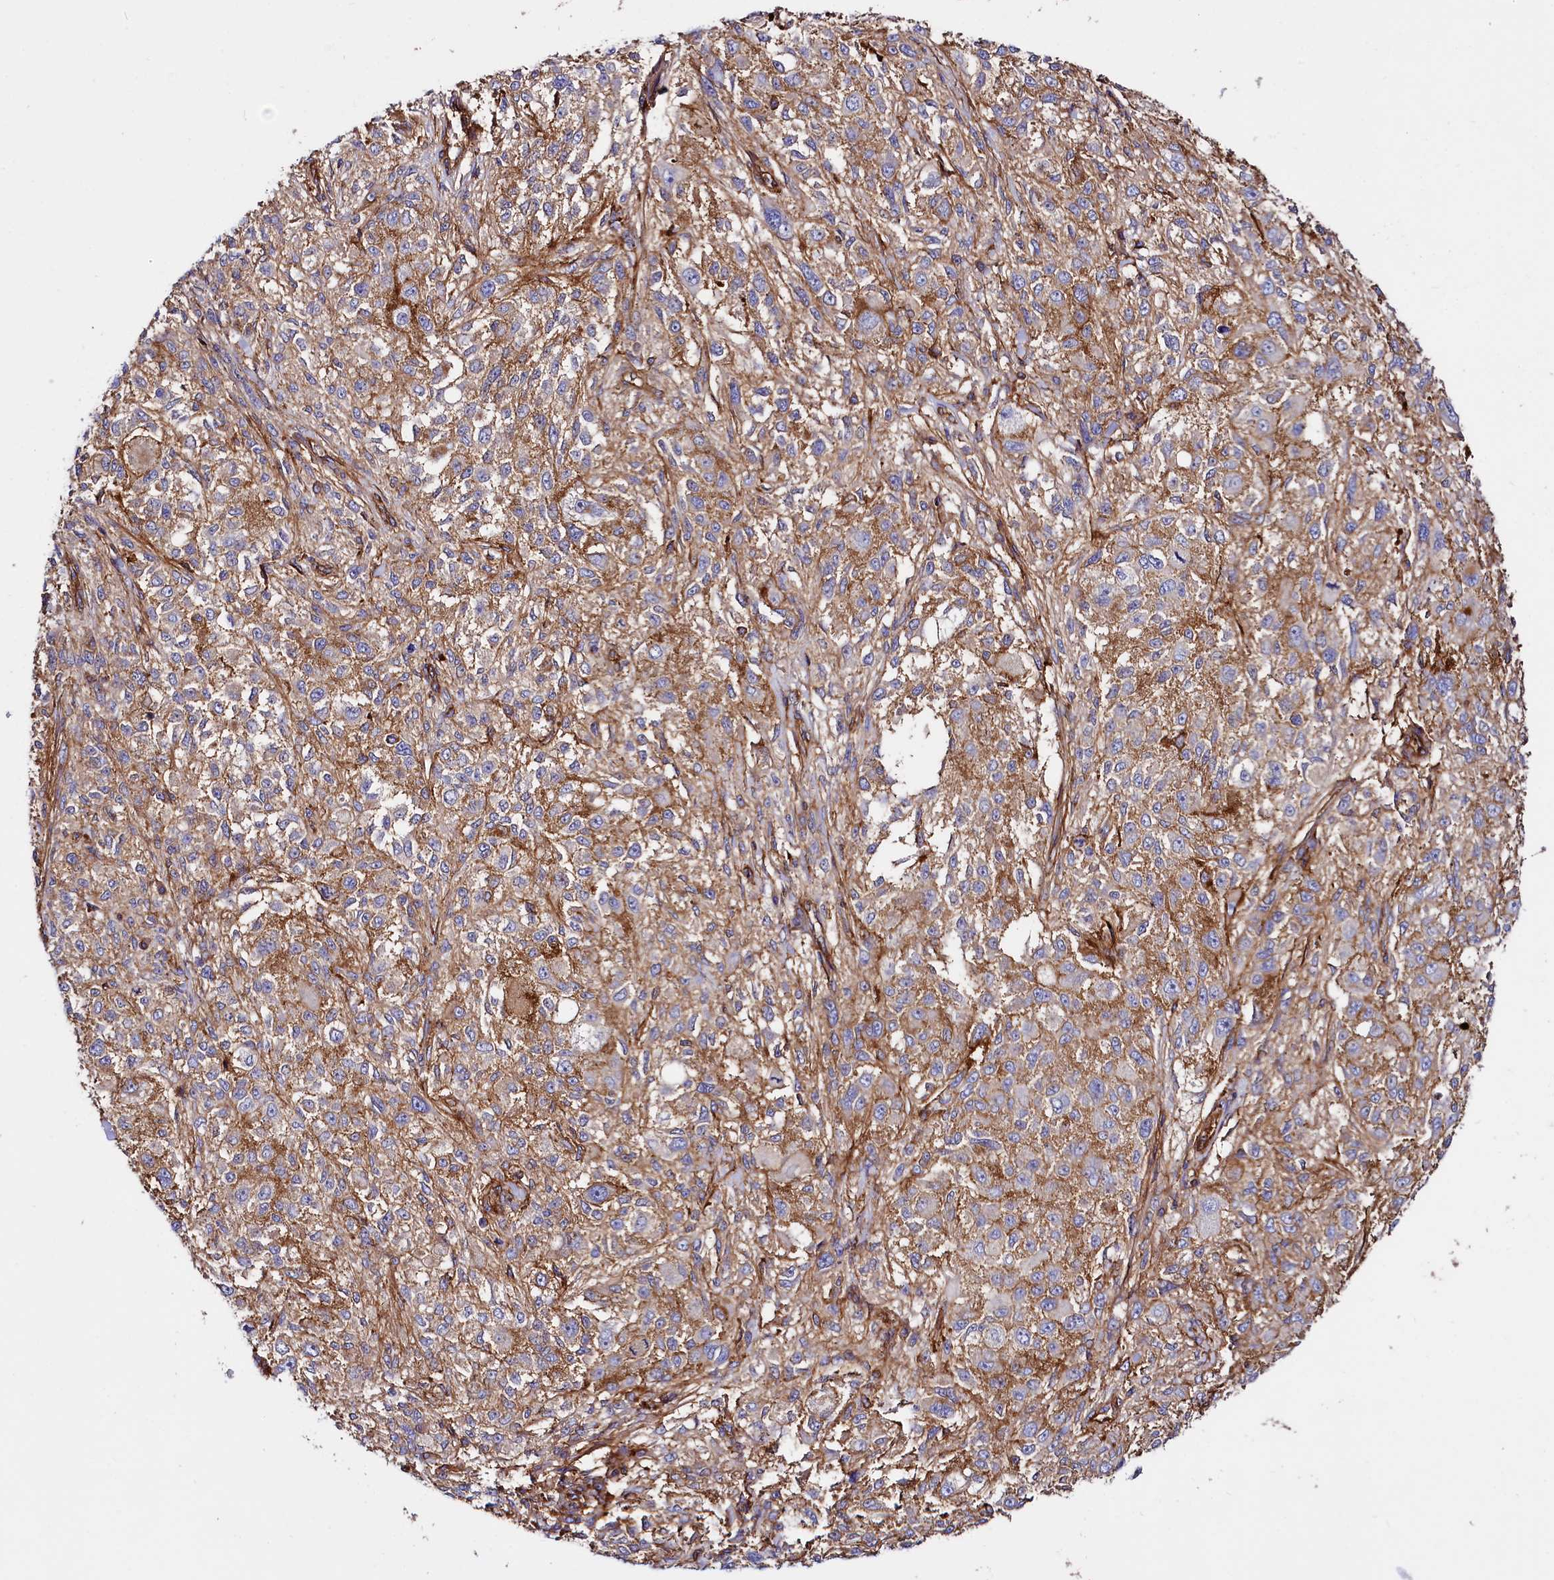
{"staining": {"intensity": "weak", "quantity": ">75%", "location": "cytoplasmic/membranous"}, "tissue": "melanoma", "cell_type": "Tumor cells", "image_type": "cancer", "snomed": [{"axis": "morphology", "description": "Necrosis, NOS"}, {"axis": "morphology", "description": "Malignant melanoma, NOS"}, {"axis": "topography", "description": "Skin"}], "caption": "A histopathology image of human melanoma stained for a protein shows weak cytoplasmic/membranous brown staining in tumor cells.", "gene": "ANO6", "patient": {"sex": "female", "age": 87}}